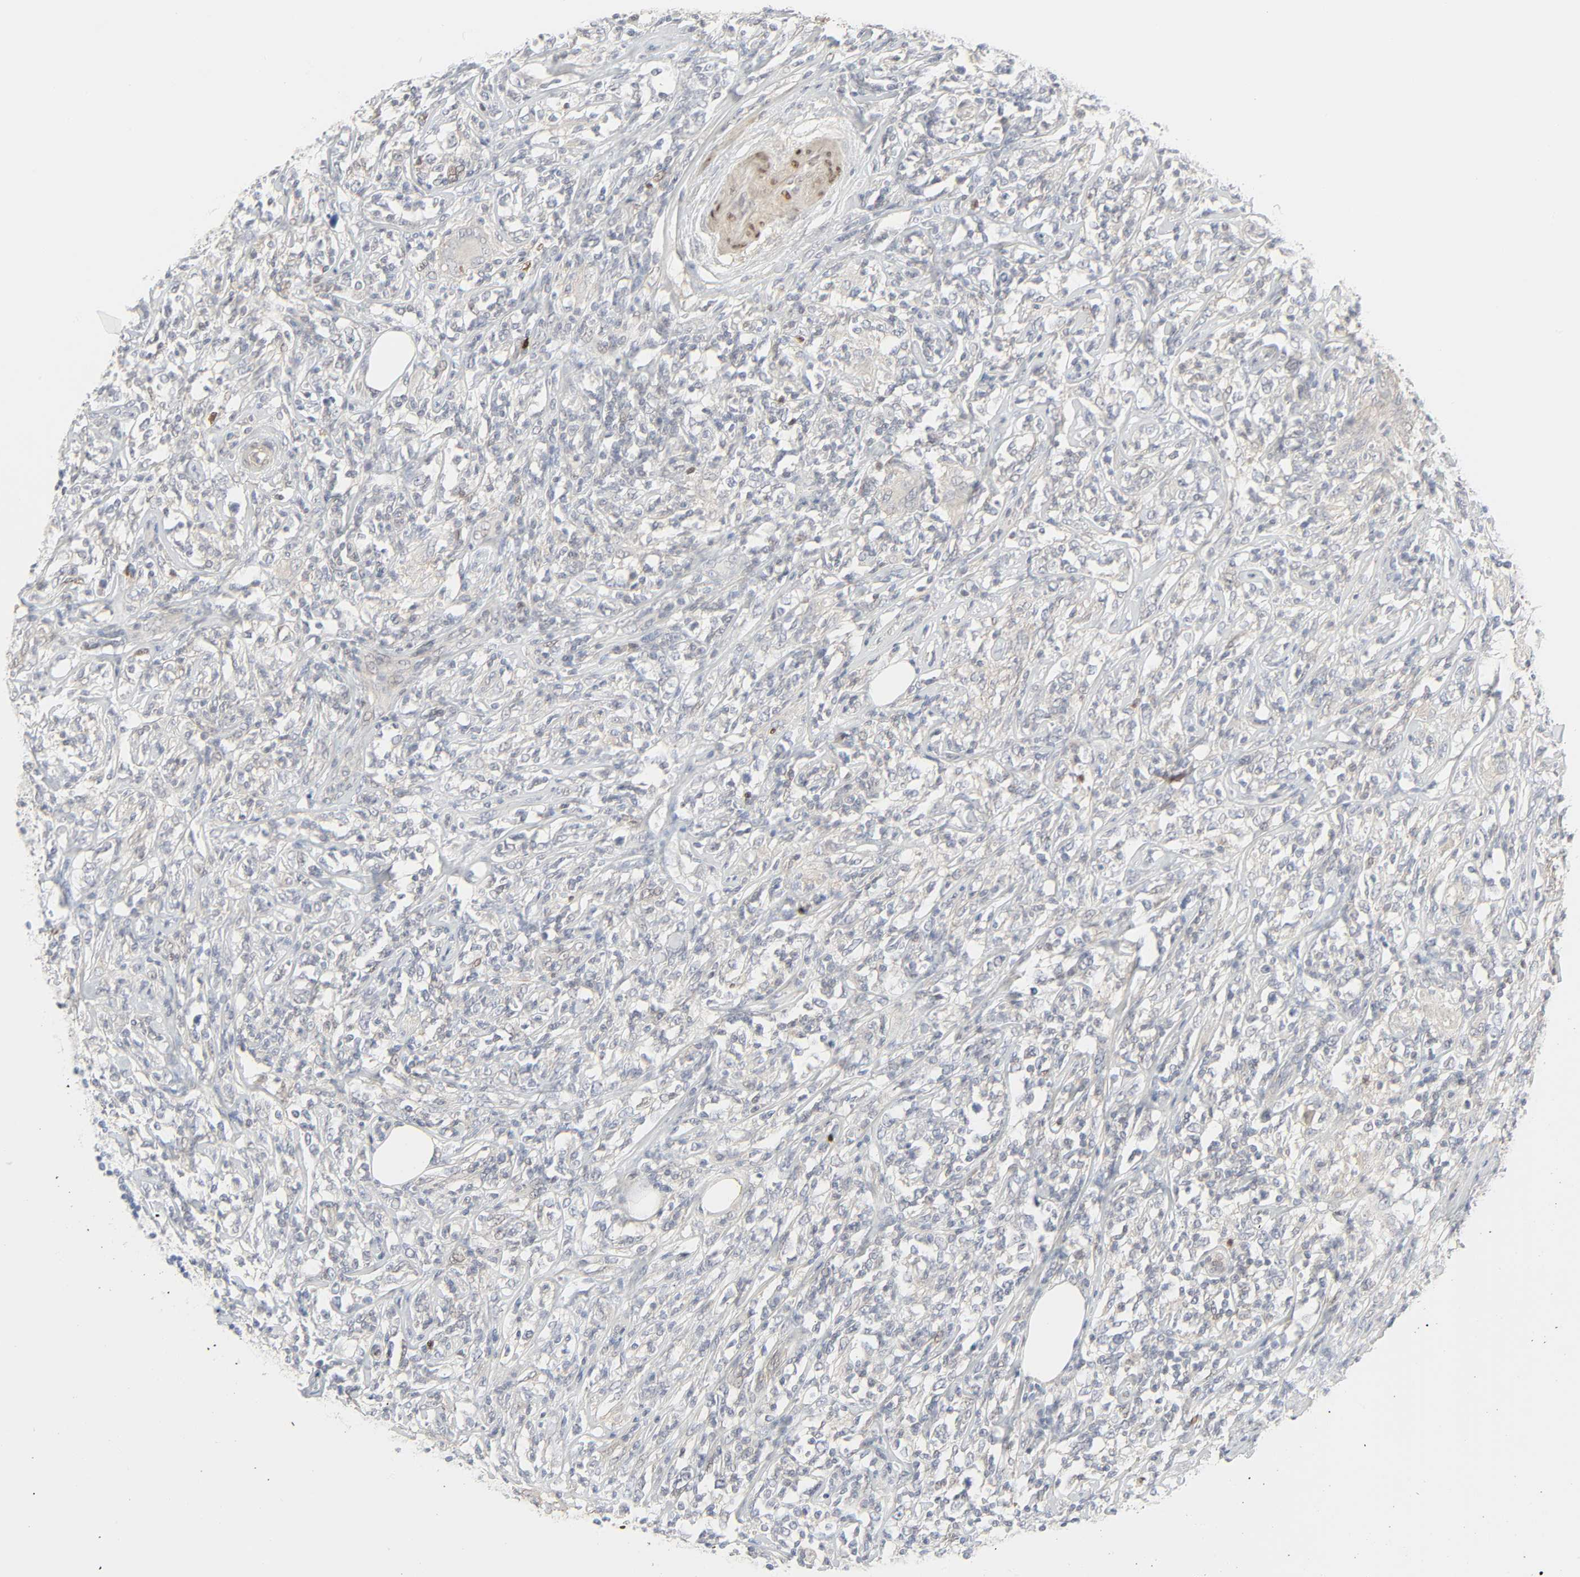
{"staining": {"intensity": "negative", "quantity": "none", "location": "none"}, "tissue": "lymphoma", "cell_type": "Tumor cells", "image_type": "cancer", "snomed": [{"axis": "morphology", "description": "Malignant lymphoma, non-Hodgkin's type, High grade"}, {"axis": "topography", "description": "Lymph node"}], "caption": "The histopathology image exhibits no staining of tumor cells in high-grade malignant lymphoma, non-Hodgkin's type. The staining was performed using DAB to visualize the protein expression in brown, while the nuclei were stained in blue with hematoxylin (Magnification: 20x).", "gene": "ZBTB16", "patient": {"sex": "female", "age": 84}}